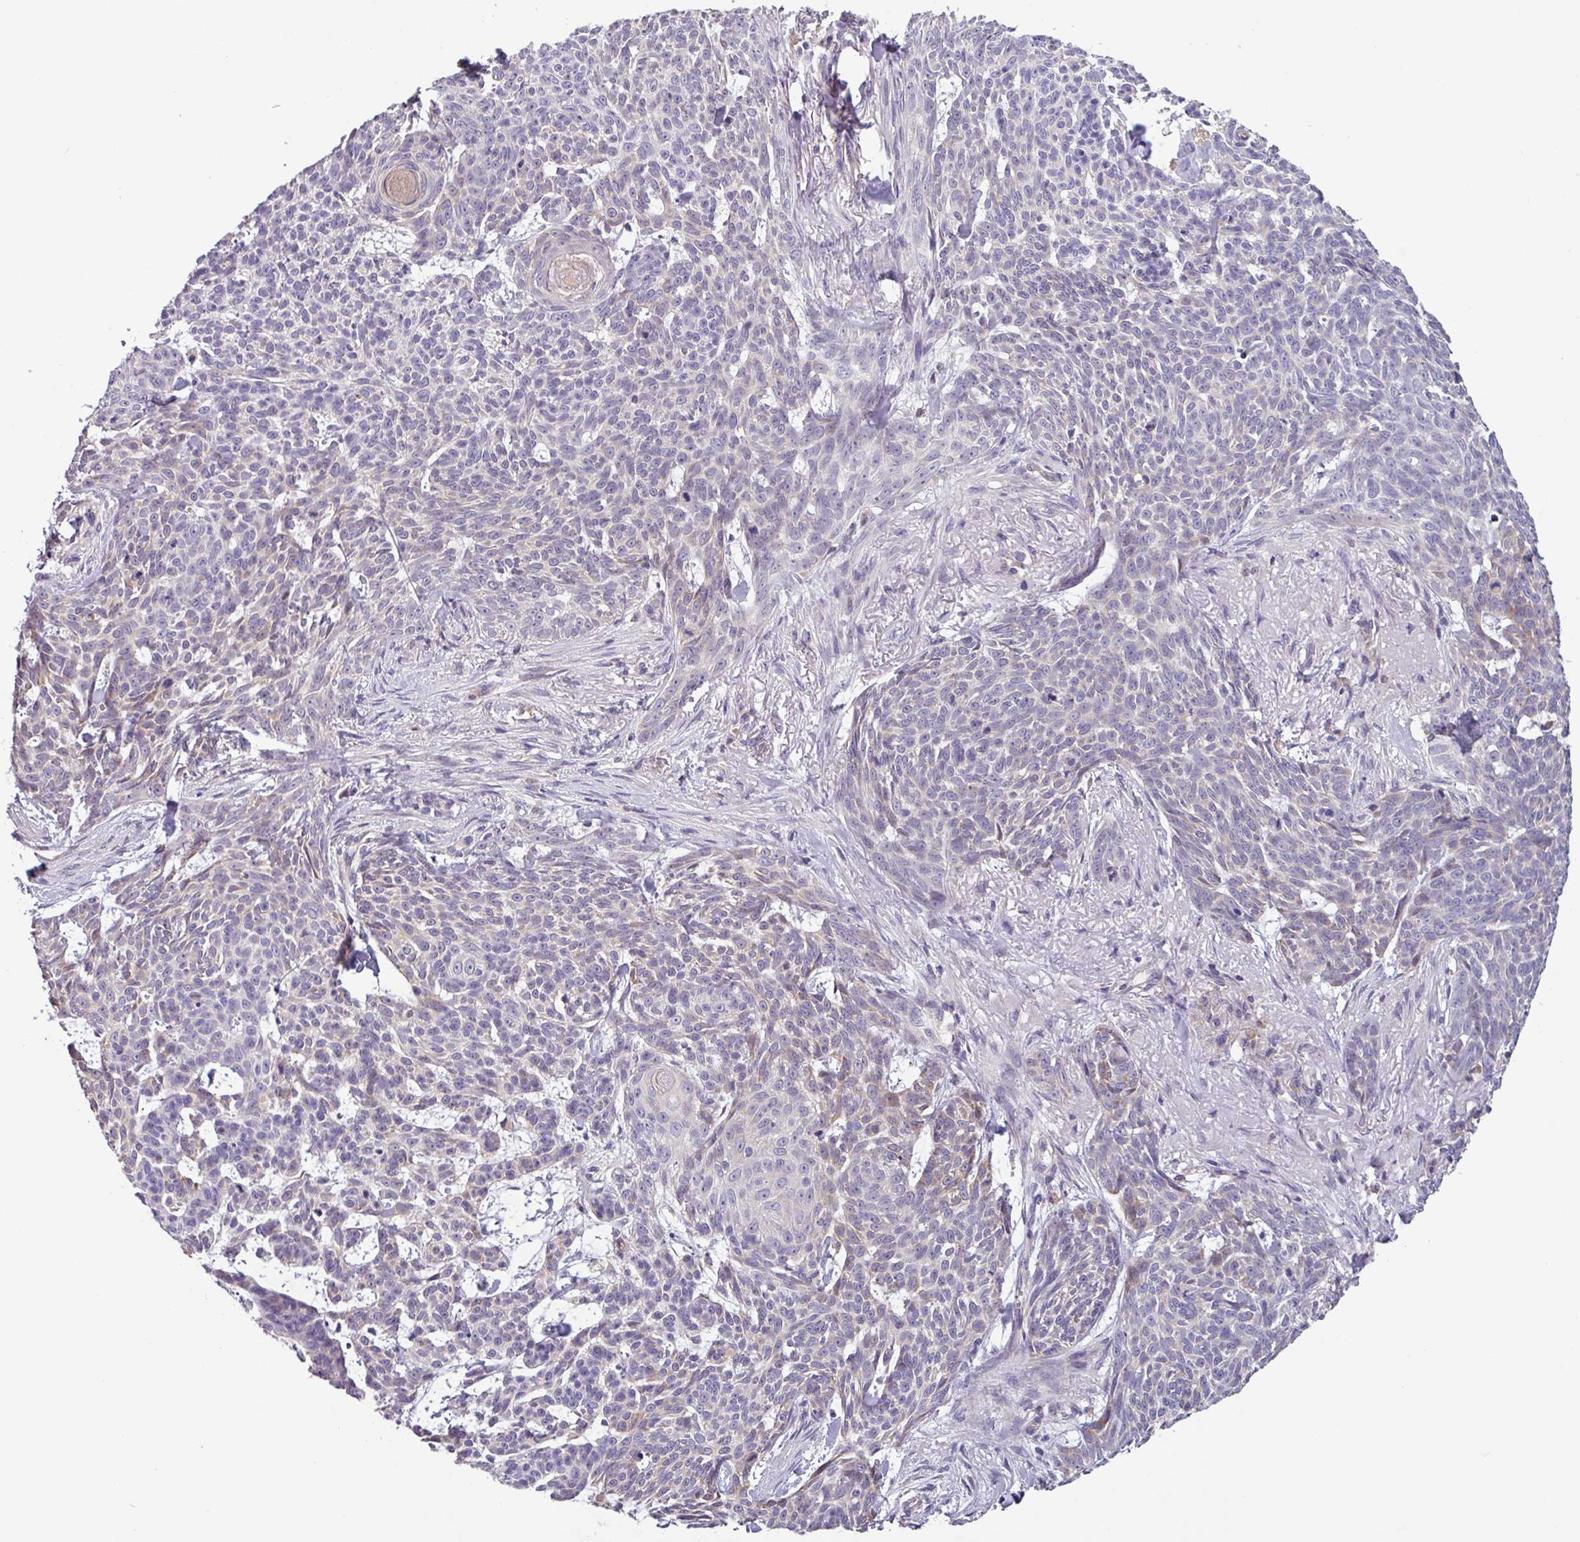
{"staining": {"intensity": "negative", "quantity": "none", "location": "none"}, "tissue": "skin cancer", "cell_type": "Tumor cells", "image_type": "cancer", "snomed": [{"axis": "morphology", "description": "Basal cell carcinoma"}, {"axis": "topography", "description": "Skin"}], "caption": "DAB immunohistochemical staining of human skin basal cell carcinoma displays no significant expression in tumor cells.", "gene": "SFTPB", "patient": {"sex": "female", "age": 93}}